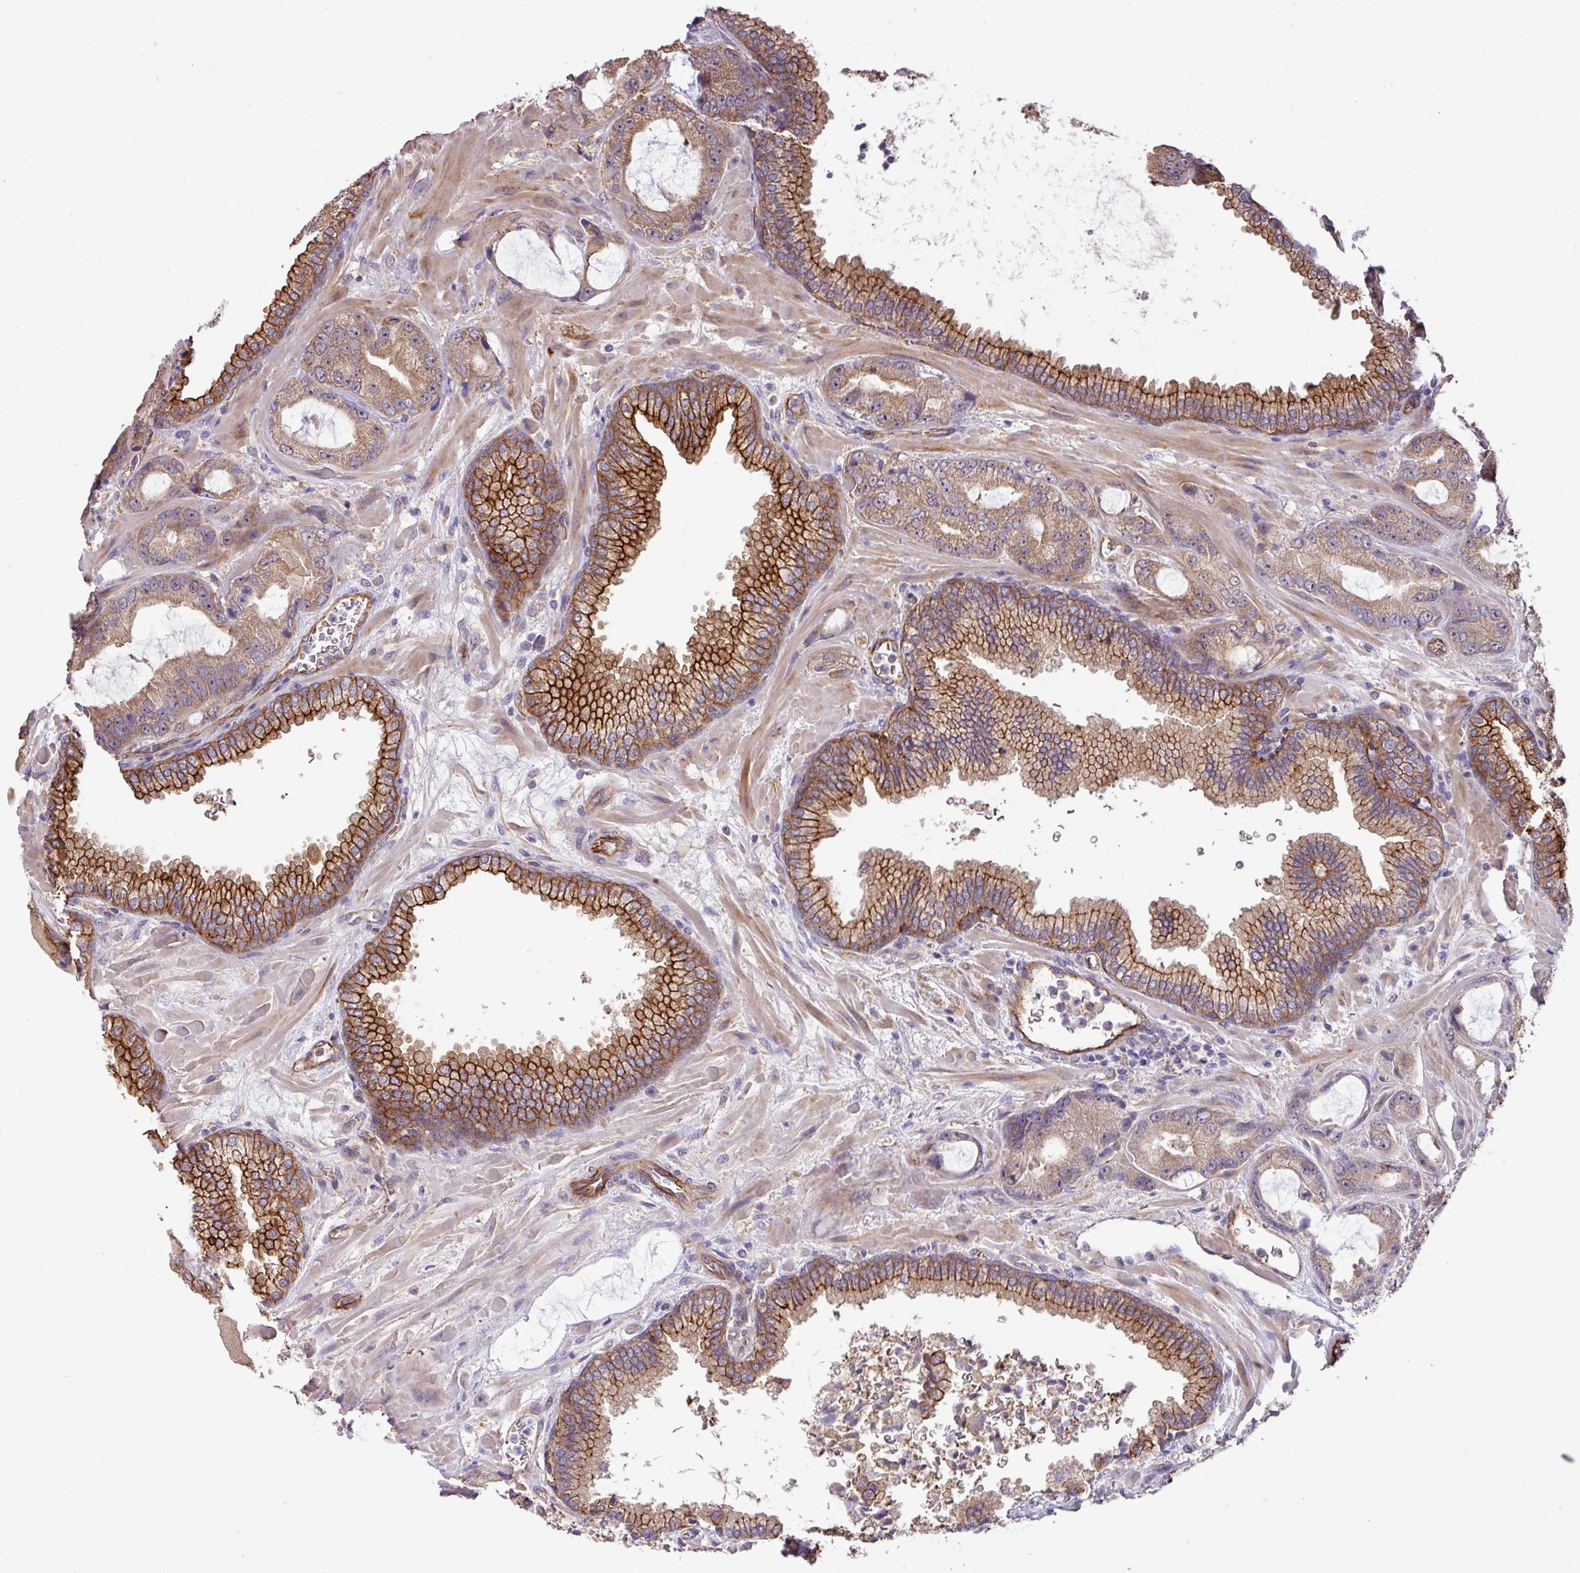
{"staining": {"intensity": "moderate", "quantity": "25%-75%", "location": "cytoplasmic/membranous"}, "tissue": "prostate cancer", "cell_type": "Tumor cells", "image_type": "cancer", "snomed": [{"axis": "morphology", "description": "Adenocarcinoma, High grade"}, {"axis": "topography", "description": "Prostate"}], "caption": "This micrograph shows prostate high-grade adenocarcinoma stained with IHC to label a protein in brown. The cytoplasmic/membranous of tumor cells show moderate positivity for the protein. Nuclei are counter-stained blue.", "gene": "LRRC53", "patient": {"sex": "male", "age": 68}}